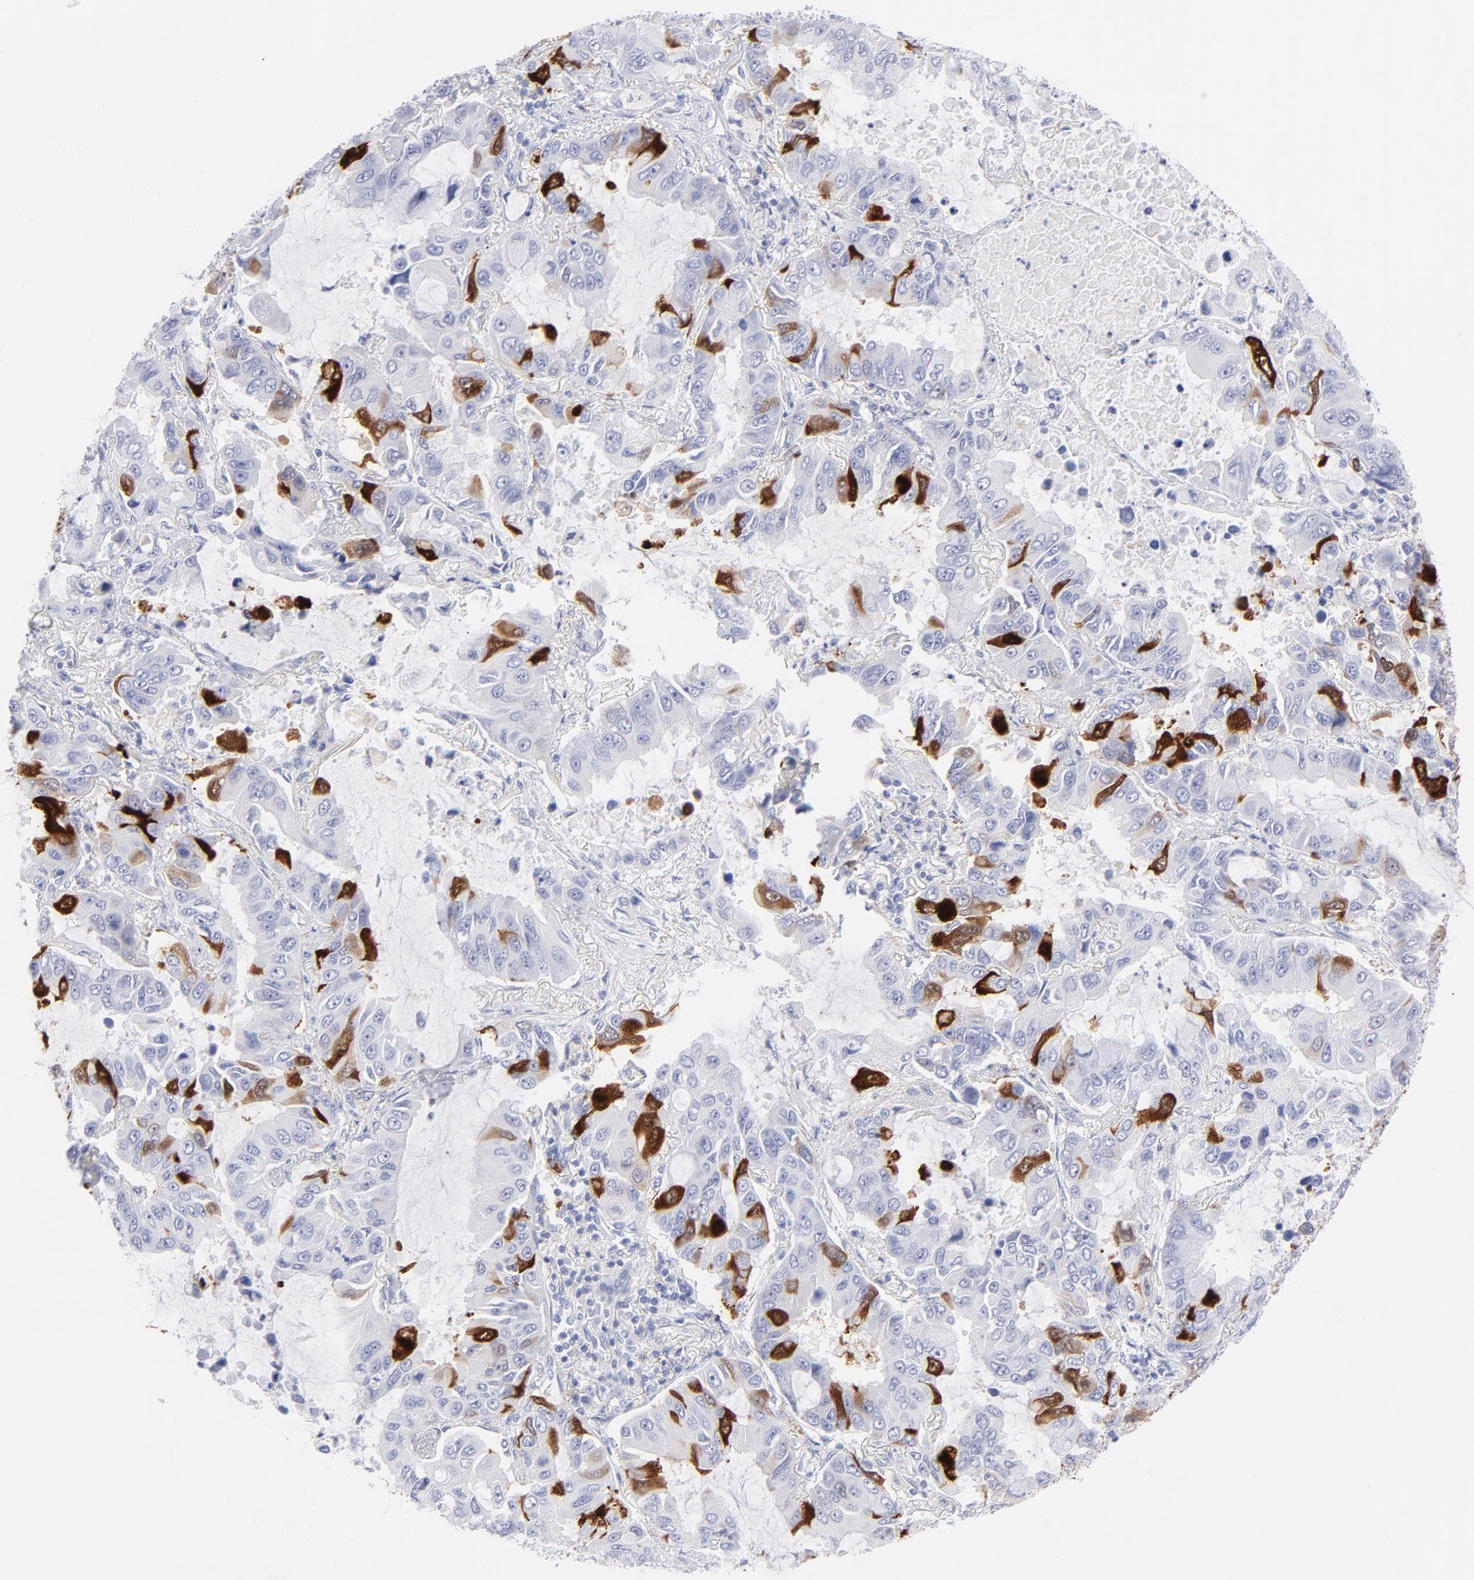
{"staining": {"intensity": "strong", "quantity": "<25%", "location": "cytoplasmic/membranous"}, "tissue": "lung cancer", "cell_type": "Tumor cells", "image_type": "cancer", "snomed": [{"axis": "morphology", "description": "Adenocarcinoma, NOS"}, {"axis": "topography", "description": "Lung"}], "caption": "This is an image of IHC staining of lung cancer (adenocarcinoma), which shows strong positivity in the cytoplasmic/membranous of tumor cells.", "gene": "CCNB1", "patient": {"sex": "male", "age": 64}}